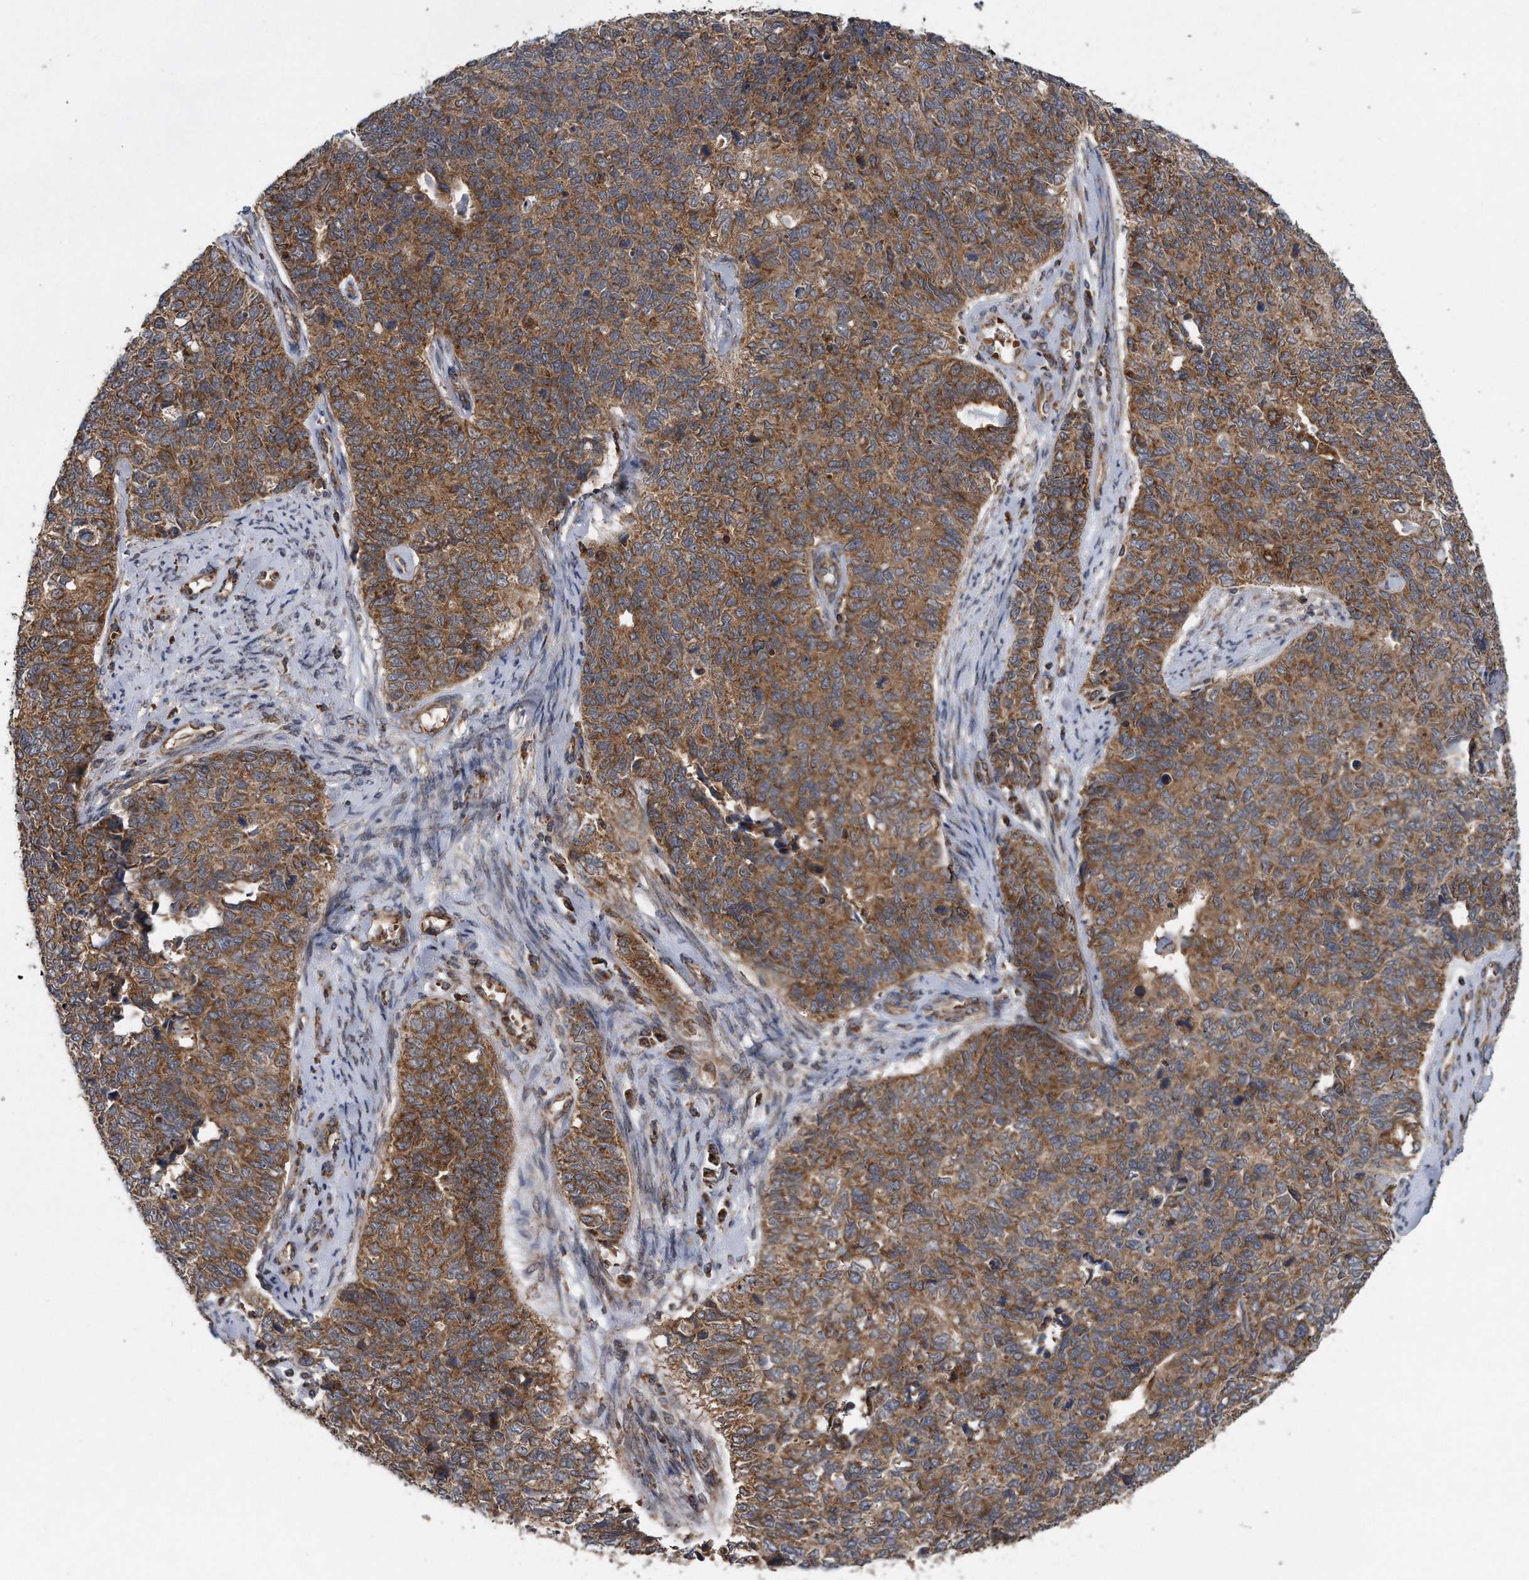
{"staining": {"intensity": "moderate", "quantity": ">75%", "location": "cytoplasmic/membranous"}, "tissue": "cervical cancer", "cell_type": "Tumor cells", "image_type": "cancer", "snomed": [{"axis": "morphology", "description": "Squamous cell carcinoma, NOS"}, {"axis": "topography", "description": "Cervix"}], "caption": "Protein expression analysis of human squamous cell carcinoma (cervical) reveals moderate cytoplasmic/membranous staining in about >75% of tumor cells.", "gene": "ALPK2", "patient": {"sex": "female", "age": 63}}